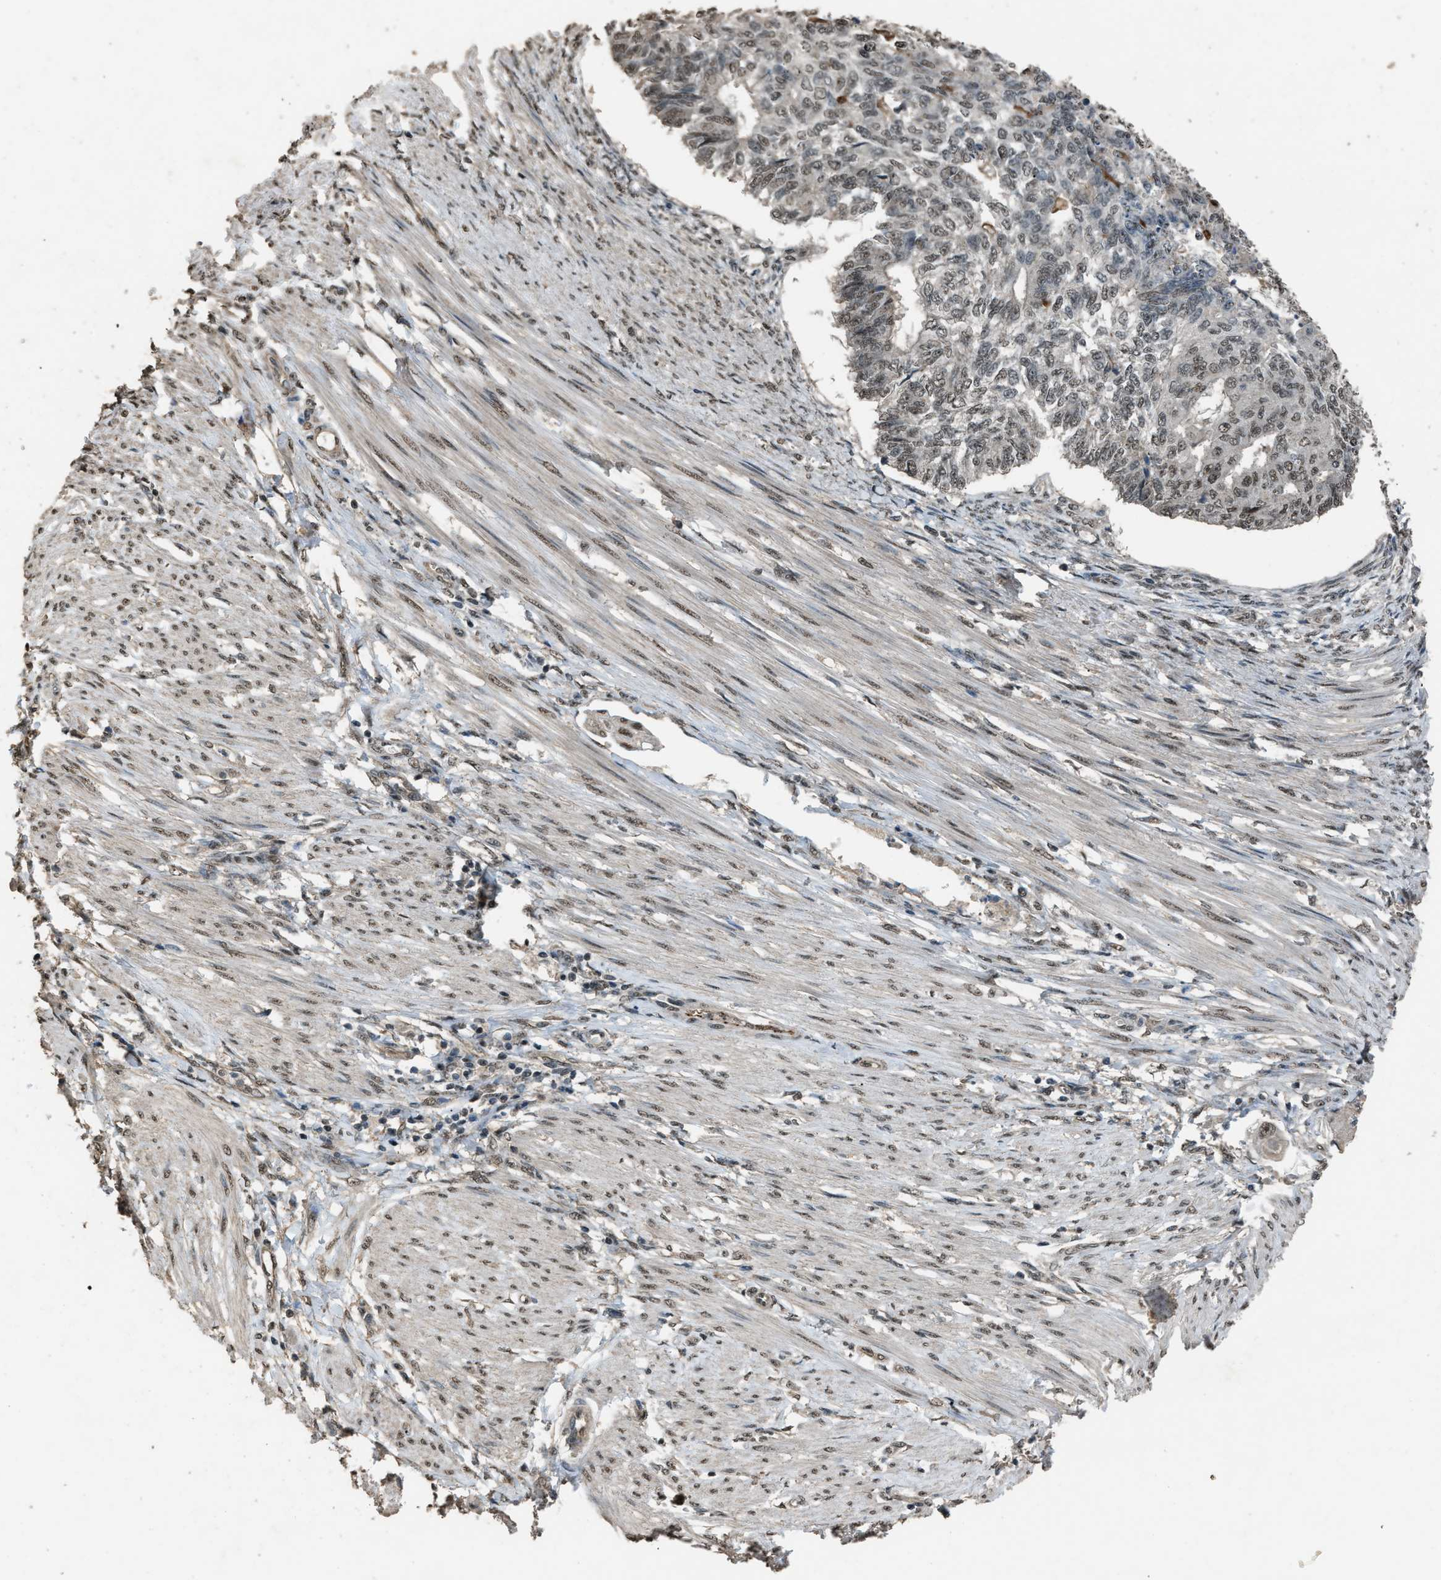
{"staining": {"intensity": "weak", "quantity": ">75%", "location": "nuclear"}, "tissue": "endometrial cancer", "cell_type": "Tumor cells", "image_type": "cancer", "snomed": [{"axis": "morphology", "description": "Adenocarcinoma, NOS"}, {"axis": "topography", "description": "Endometrium"}], "caption": "IHC staining of endometrial adenocarcinoma, which displays low levels of weak nuclear expression in approximately >75% of tumor cells indicating weak nuclear protein expression. The staining was performed using DAB (3,3'-diaminobenzidine) (brown) for protein detection and nuclei were counterstained in hematoxylin (blue).", "gene": "SERTAD2", "patient": {"sex": "female", "age": 32}}